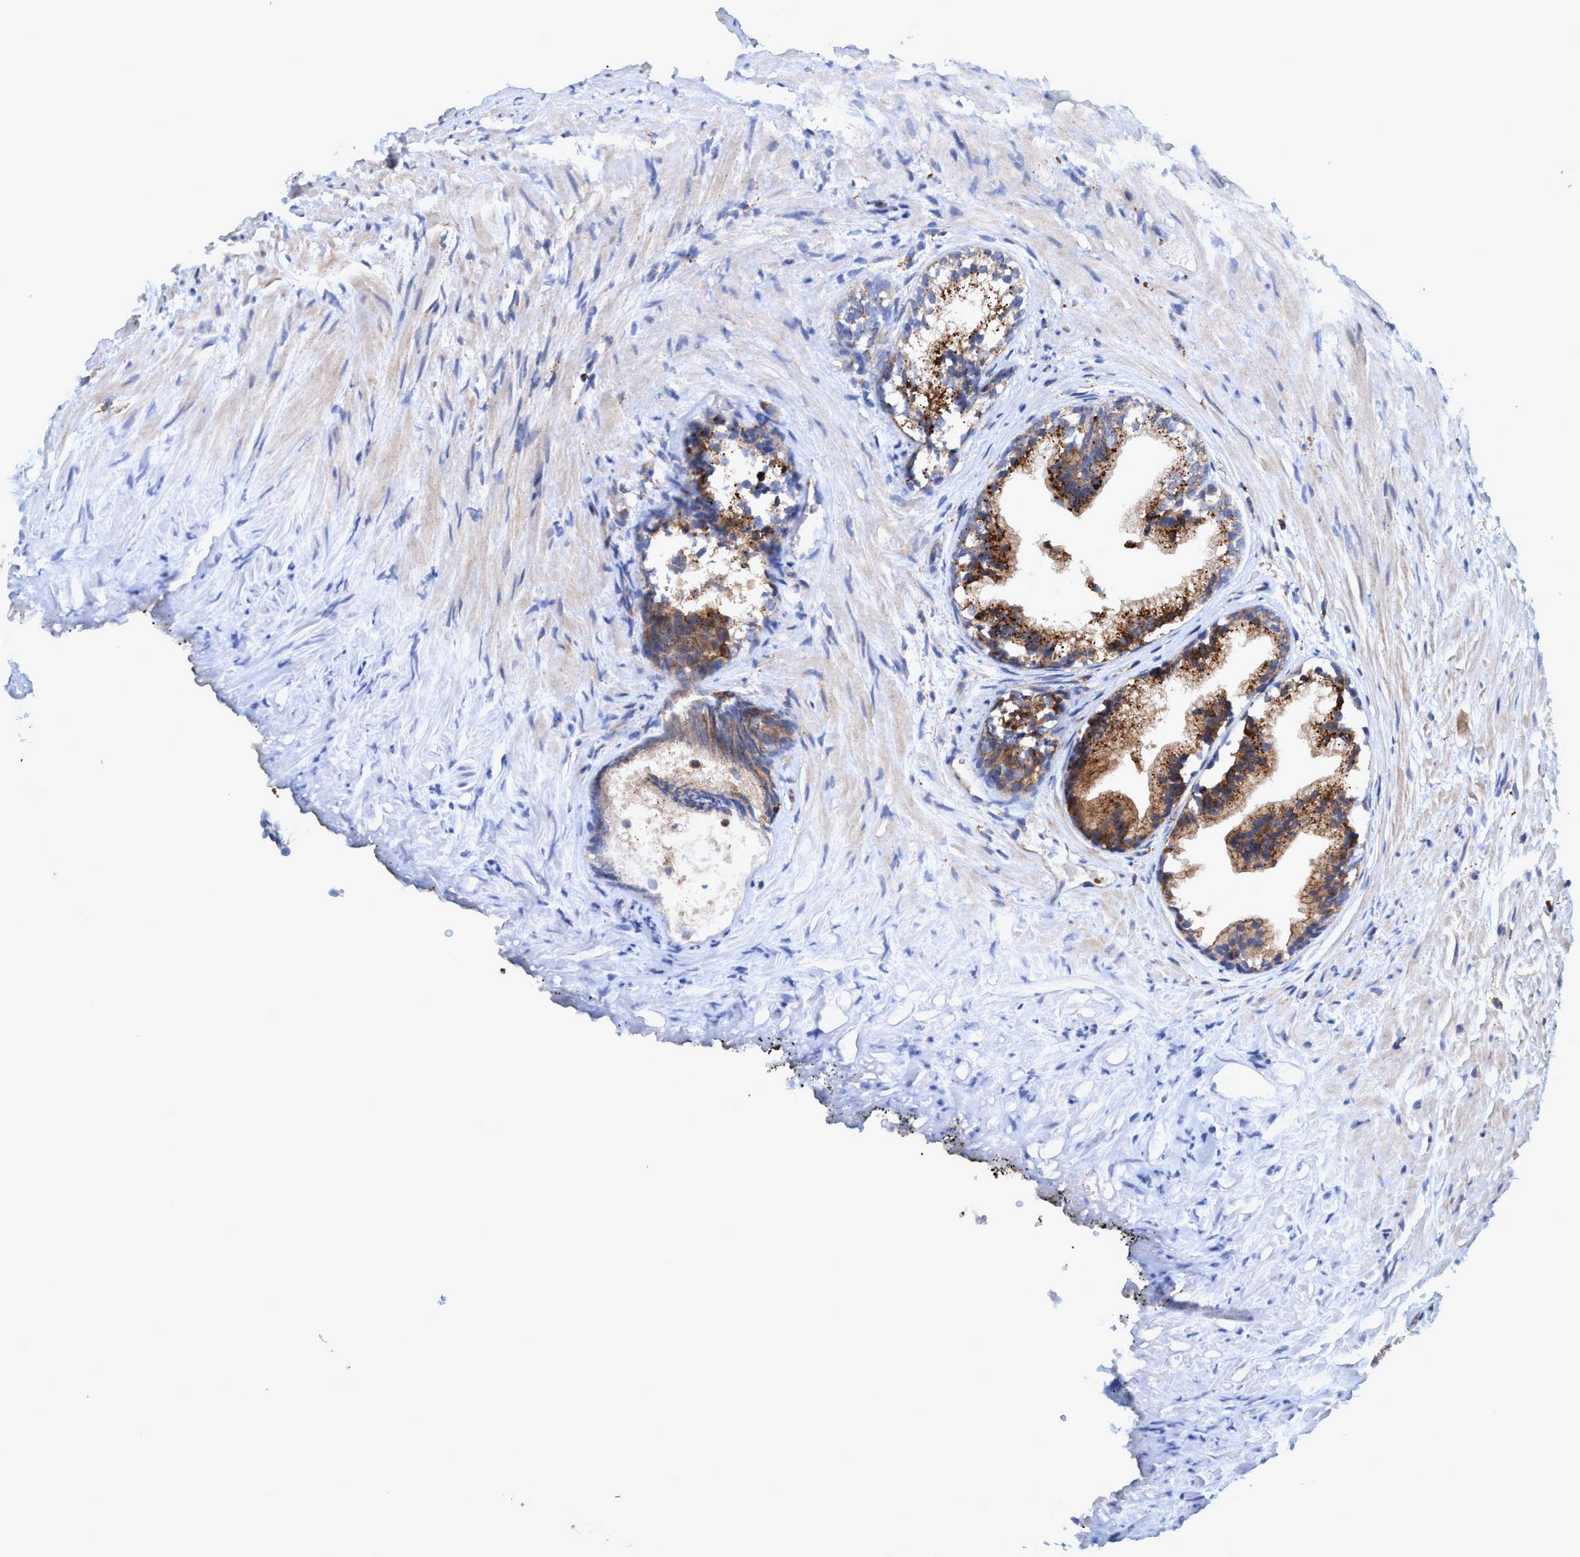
{"staining": {"intensity": "moderate", "quantity": ">75%", "location": "cytoplasmic/membranous"}, "tissue": "prostate", "cell_type": "Glandular cells", "image_type": "normal", "snomed": [{"axis": "morphology", "description": "Normal tissue, NOS"}, {"axis": "topography", "description": "Prostate"}], "caption": "The photomicrograph displays immunohistochemical staining of normal prostate. There is moderate cytoplasmic/membranous positivity is appreciated in about >75% of glandular cells.", "gene": "TRIM65", "patient": {"sex": "male", "age": 76}}